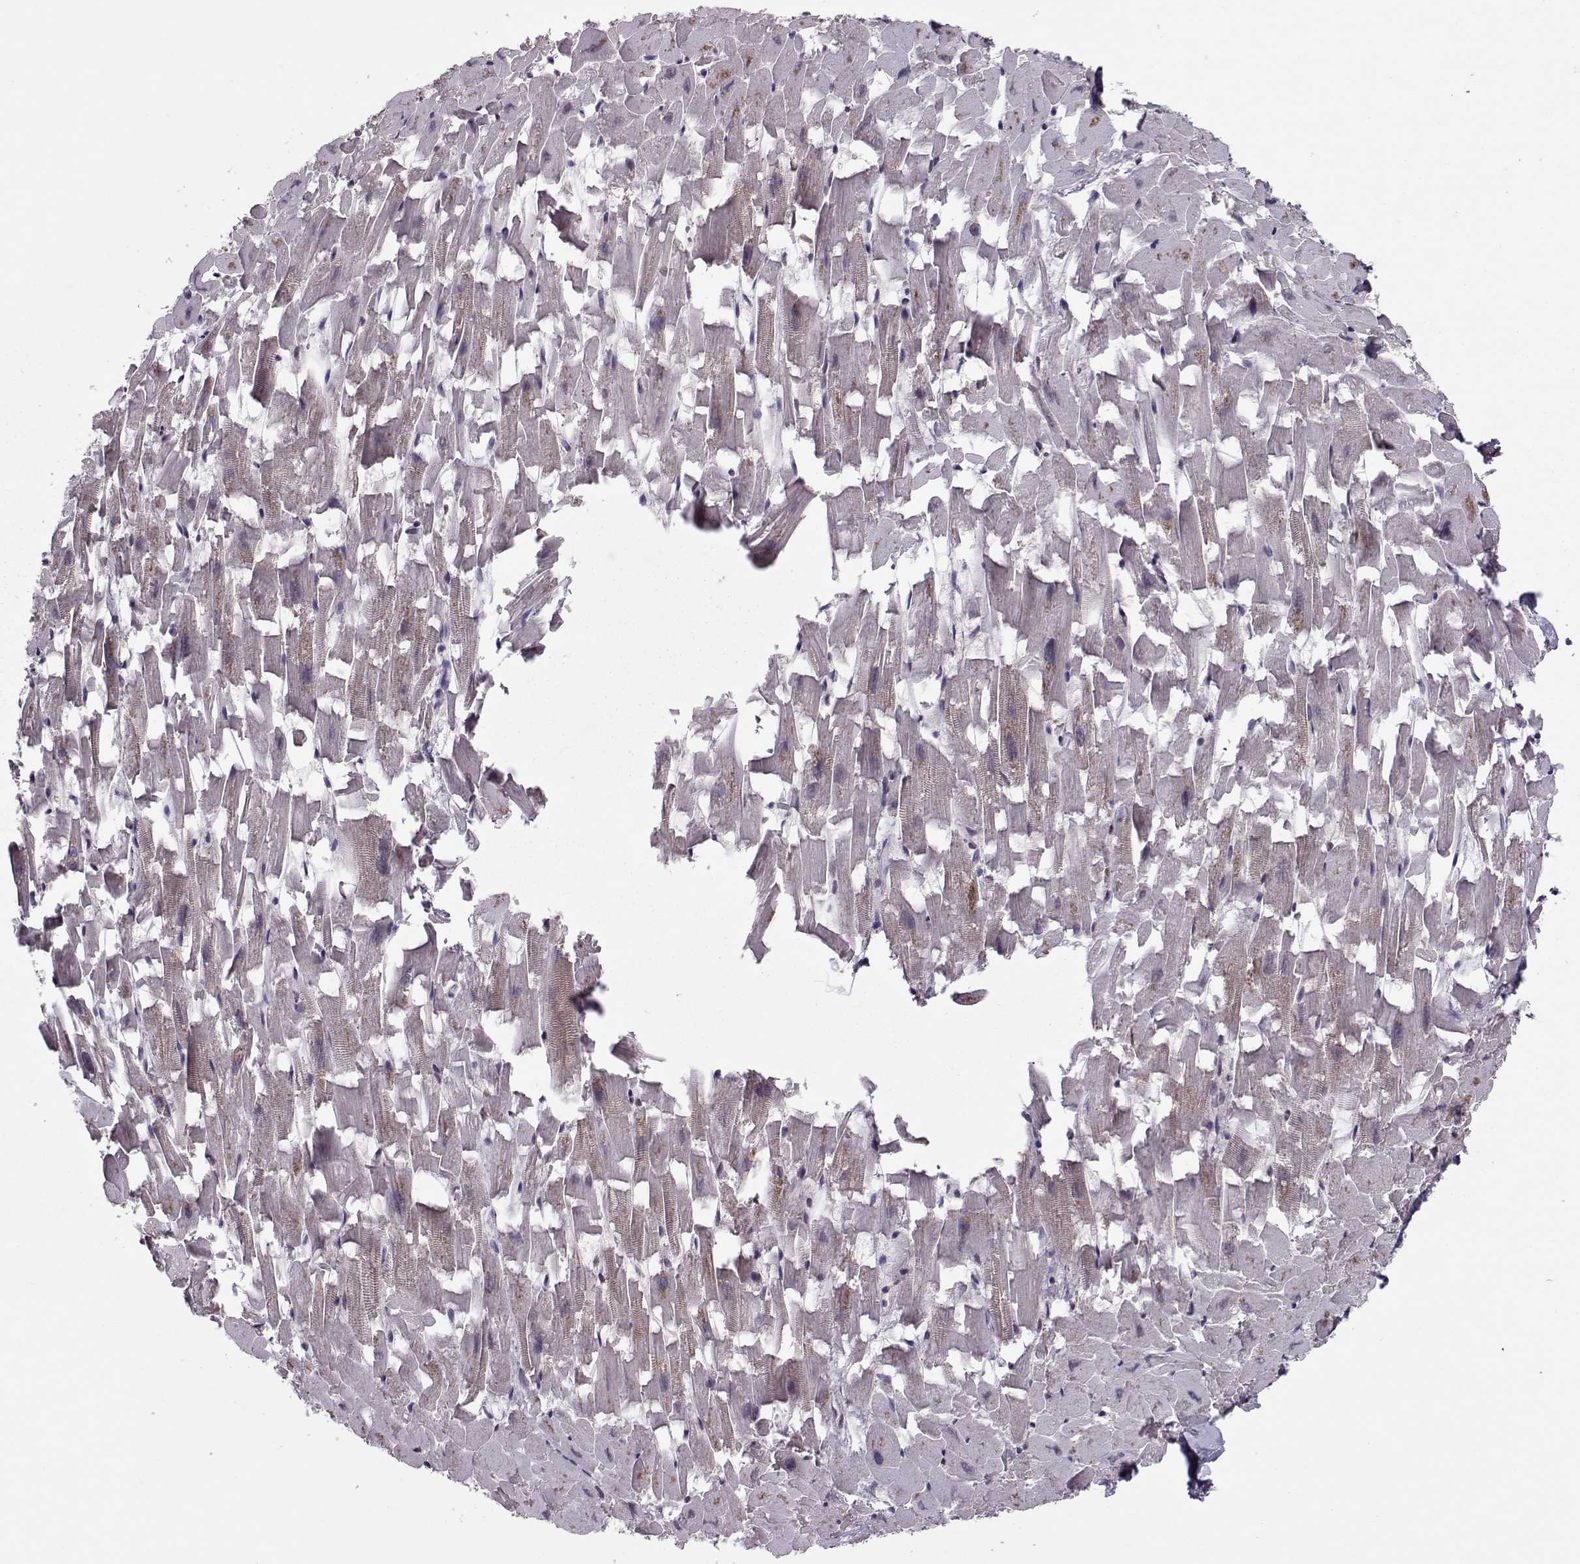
{"staining": {"intensity": "strong", "quantity": "<25%", "location": "nuclear"}, "tissue": "heart muscle", "cell_type": "Cardiomyocytes", "image_type": "normal", "snomed": [{"axis": "morphology", "description": "Normal tissue, NOS"}, {"axis": "topography", "description": "Heart"}], "caption": "Immunohistochemical staining of normal heart muscle reveals strong nuclear protein positivity in about <25% of cardiomyocytes.", "gene": "CDK4", "patient": {"sex": "female", "age": 64}}